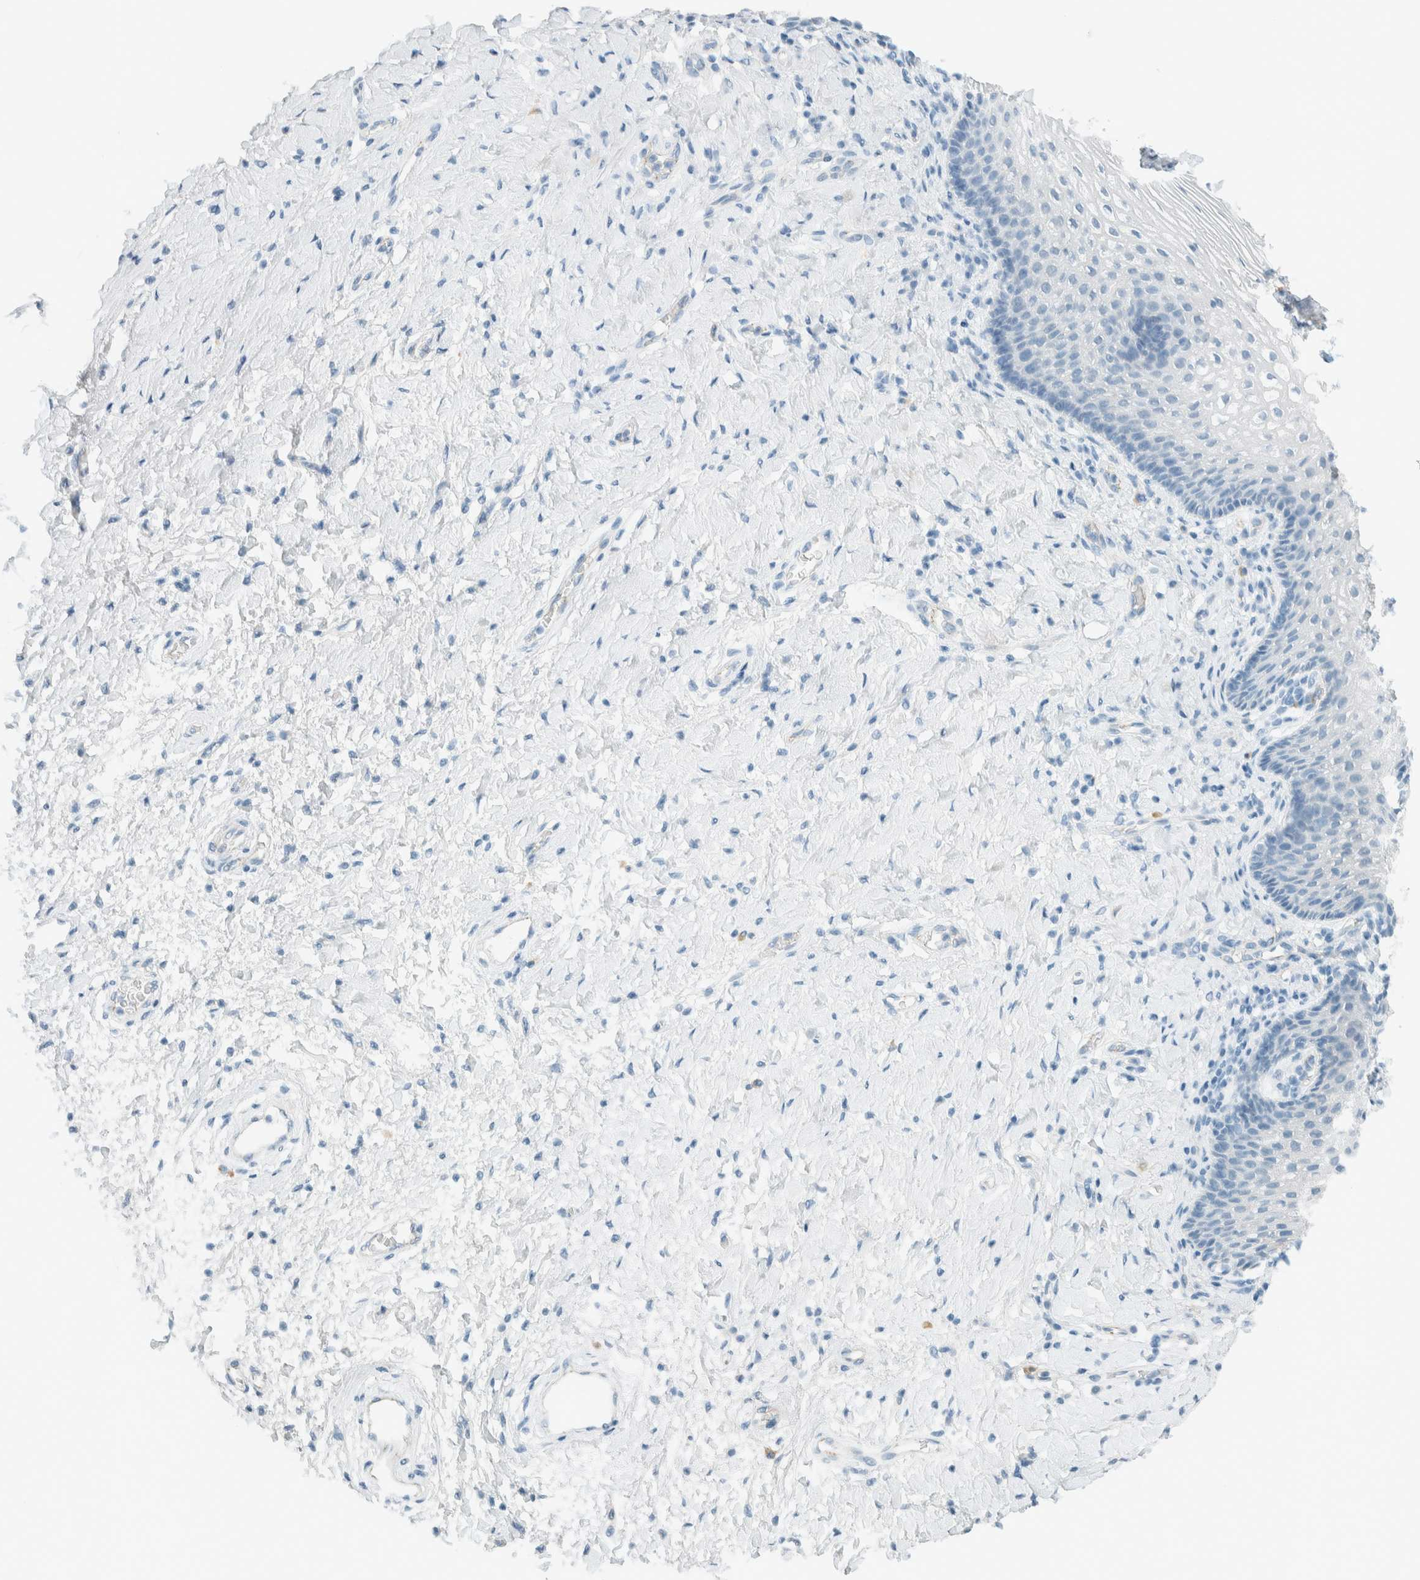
{"staining": {"intensity": "negative", "quantity": "none", "location": "none"}, "tissue": "vagina", "cell_type": "Squamous epithelial cells", "image_type": "normal", "snomed": [{"axis": "morphology", "description": "Normal tissue, NOS"}, {"axis": "topography", "description": "Vagina"}], "caption": "Vagina stained for a protein using IHC exhibits no expression squamous epithelial cells.", "gene": "SLFN12", "patient": {"sex": "female", "age": 60}}